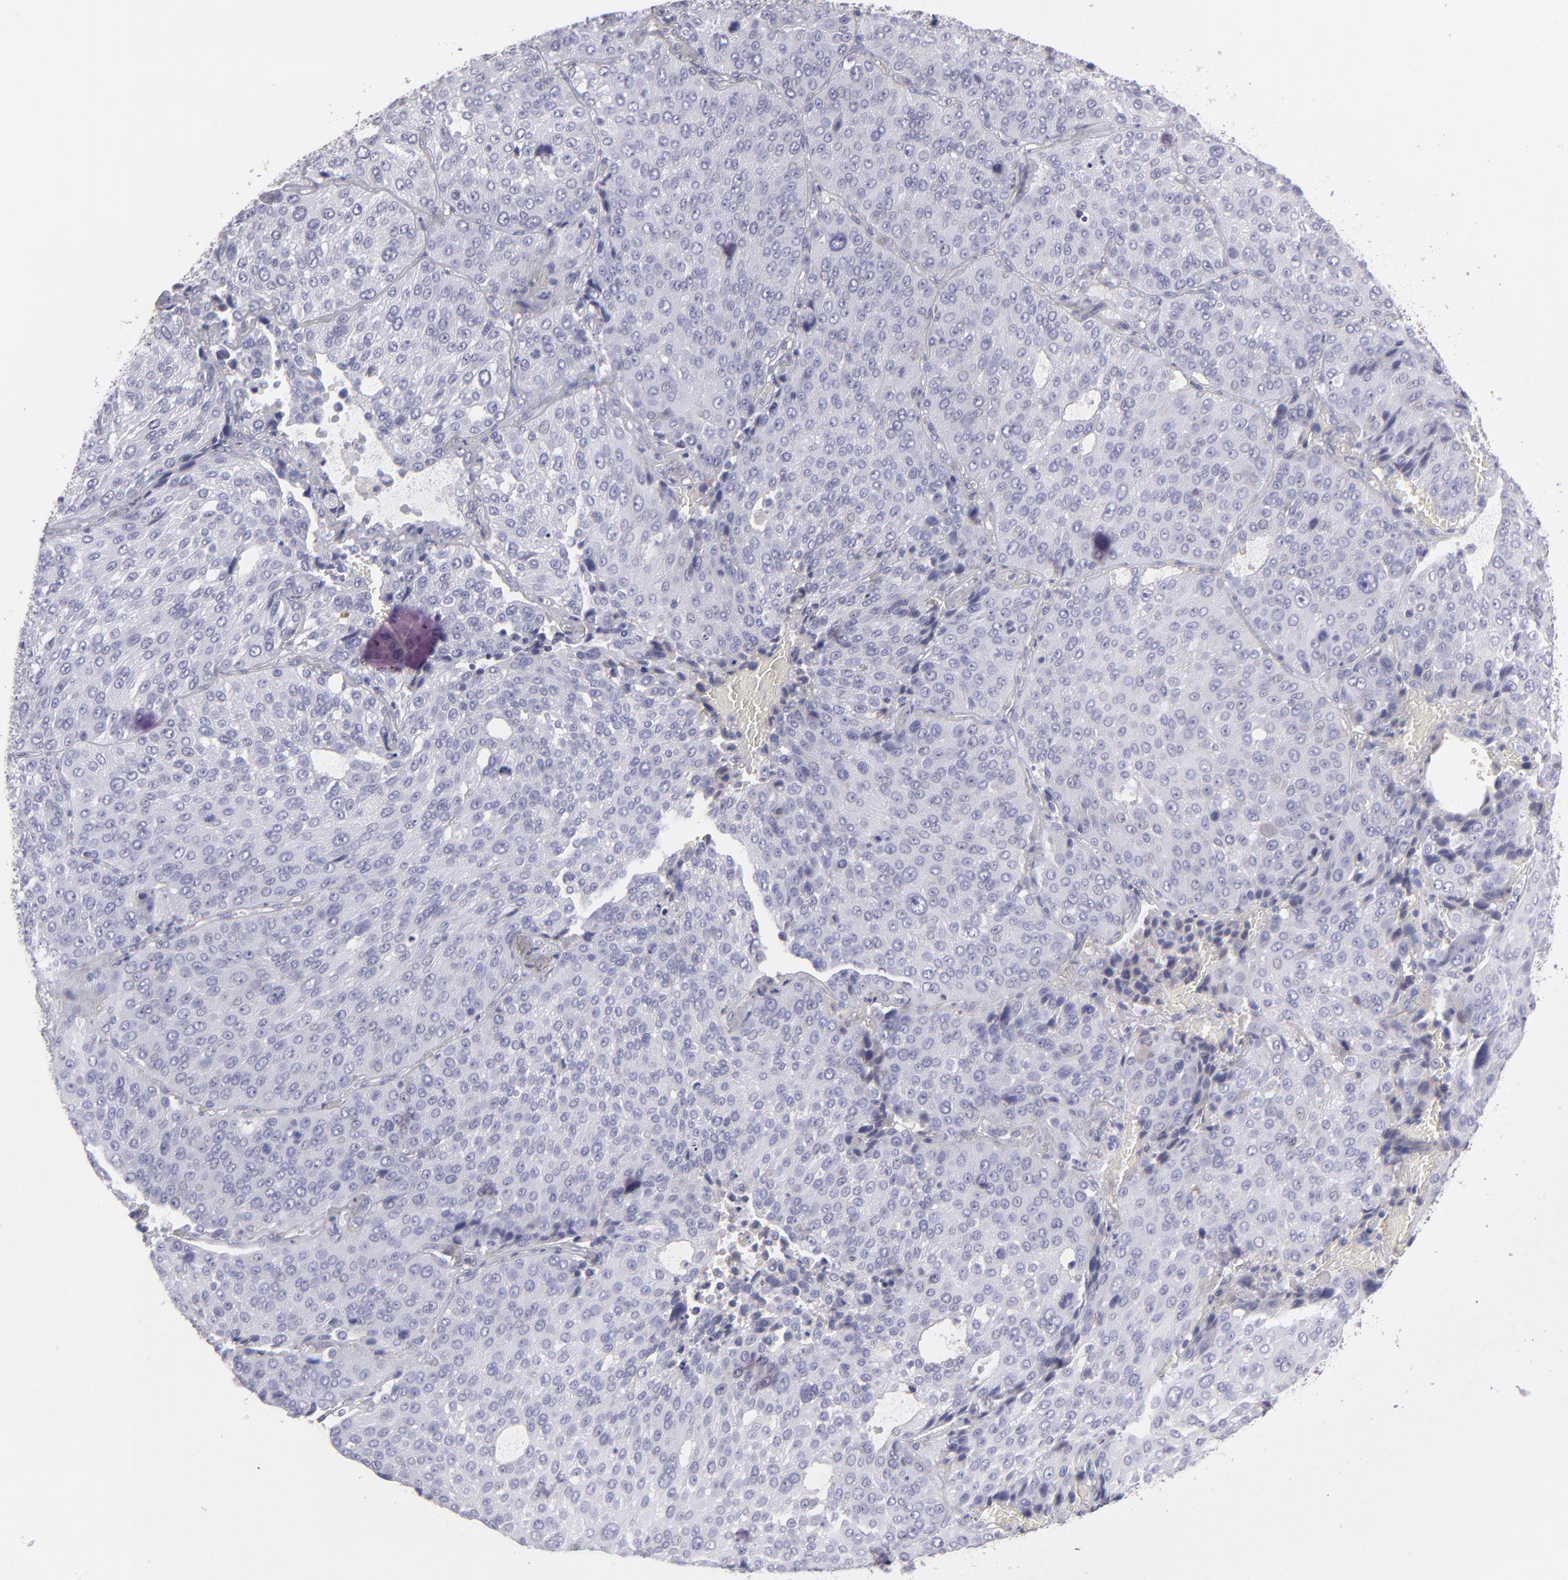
{"staining": {"intensity": "negative", "quantity": "none", "location": "none"}, "tissue": "lung cancer", "cell_type": "Tumor cells", "image_type": "cancer", "snomed": [{"axis": "morphology", "description": "Squamous cell carcinoma, NOS"}, {"axis": "topography", "description": "Lung"}], "caption": "This image is of lung squamous cell carcinoma stained with immunohistochemistry (IHC) to label a protein in brown with the nuclei are counter-stained blue. There is no staining in tumor cells.", "gene": "ABCC4", "patient": {"sex": "male", "age": 54}}